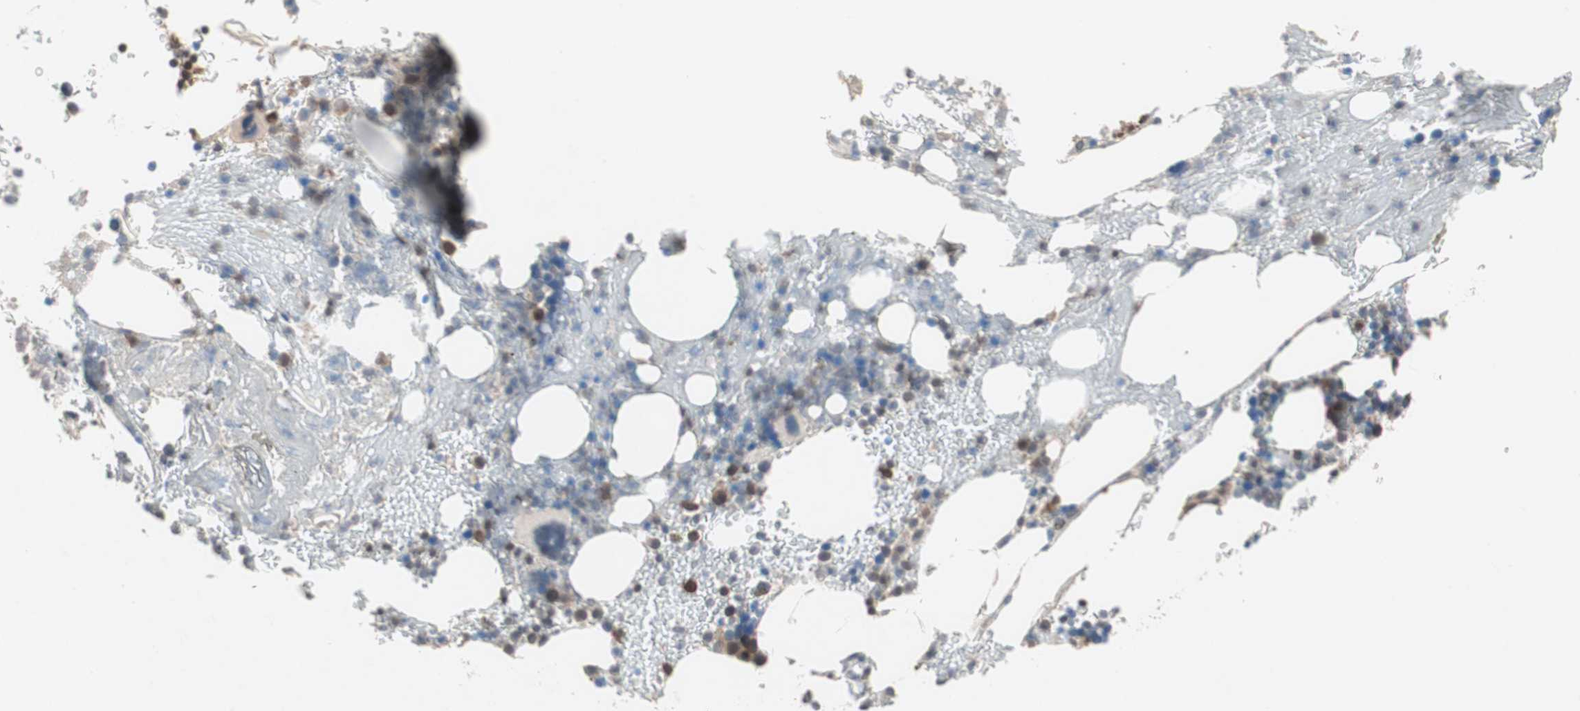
{"staining": {"intensity": "strong", "quantity": ">75%", "location": "cytoplasmic/membranous,nuclear"}, "tissue": "bone marrow", "cell_type": "Hematopoietic cells", "image_type": "normal", "snomed": [{"axis": "morphology", "description": "Normal tissue, NOS"}, {"axis": "topography", "description": "Bone marrow"}], "caption": "This micrograph shows IHC staining of unremarkable bone marrow, with high strong cytoplasmic/membranous,nuclear positivity in about >75% of hematopoietic cells.", "gene": "GART", "patient": {"sex": "female", "age": 73}}